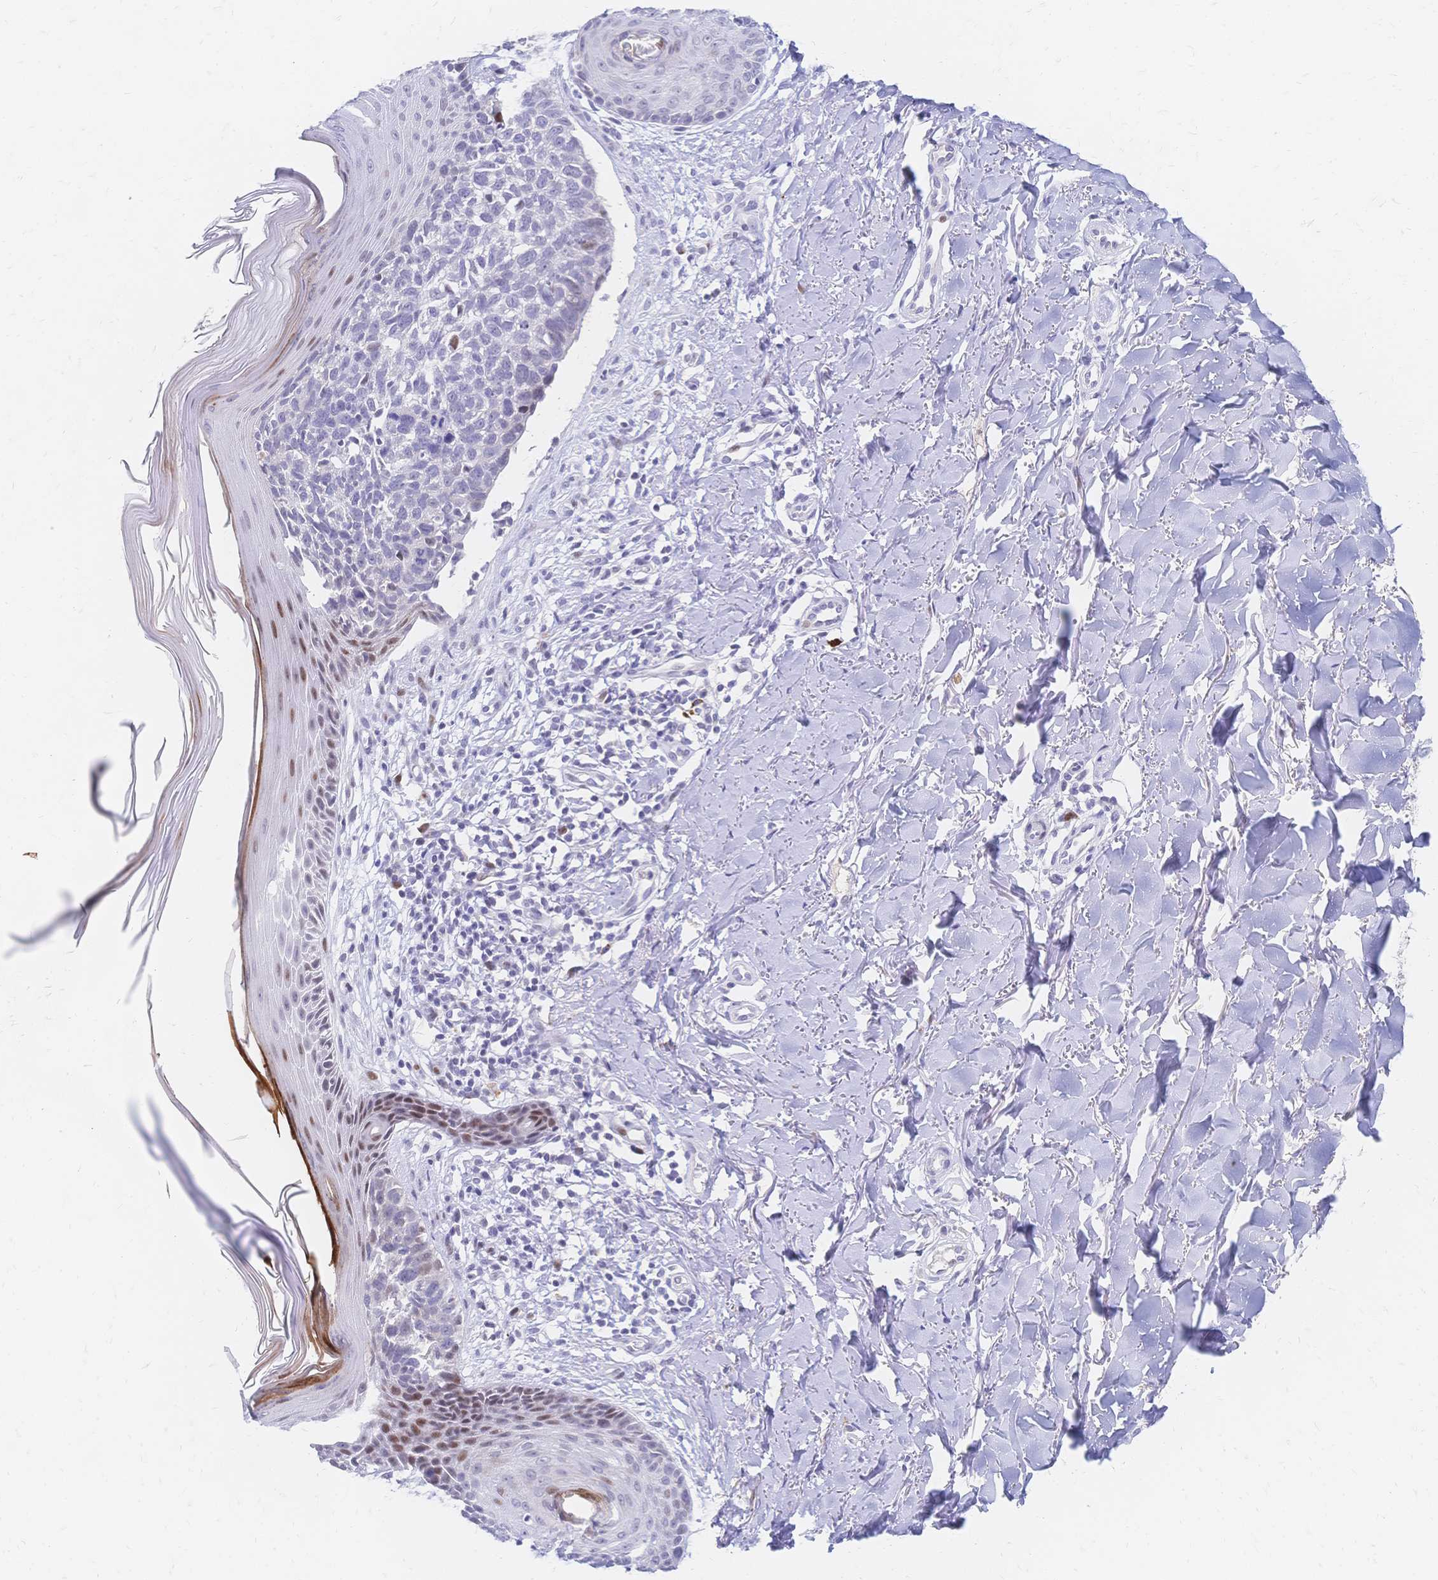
{"staining": {"intensity": "negative", "quantity": "none", "location": "none"}, "tissue": "skin cancer", "cell_type": "Tumor cells", "image_type": "cancer", "snomed": [{"axis": "morphology", "description": "Basal cell carcinoma"}, {"axis": "topography", "description": "Skin"}], "caption": "Basal cell carcinoma (skin) was stained to show a protein in brown. There is no significant staining in tumor cells. (DAB (3,3'-diaminobenzidine) immunohistochemistry (IHC), high magnification).", "gene": "PSORS1C2", "patient": {"sex": "female", "age": 45}}